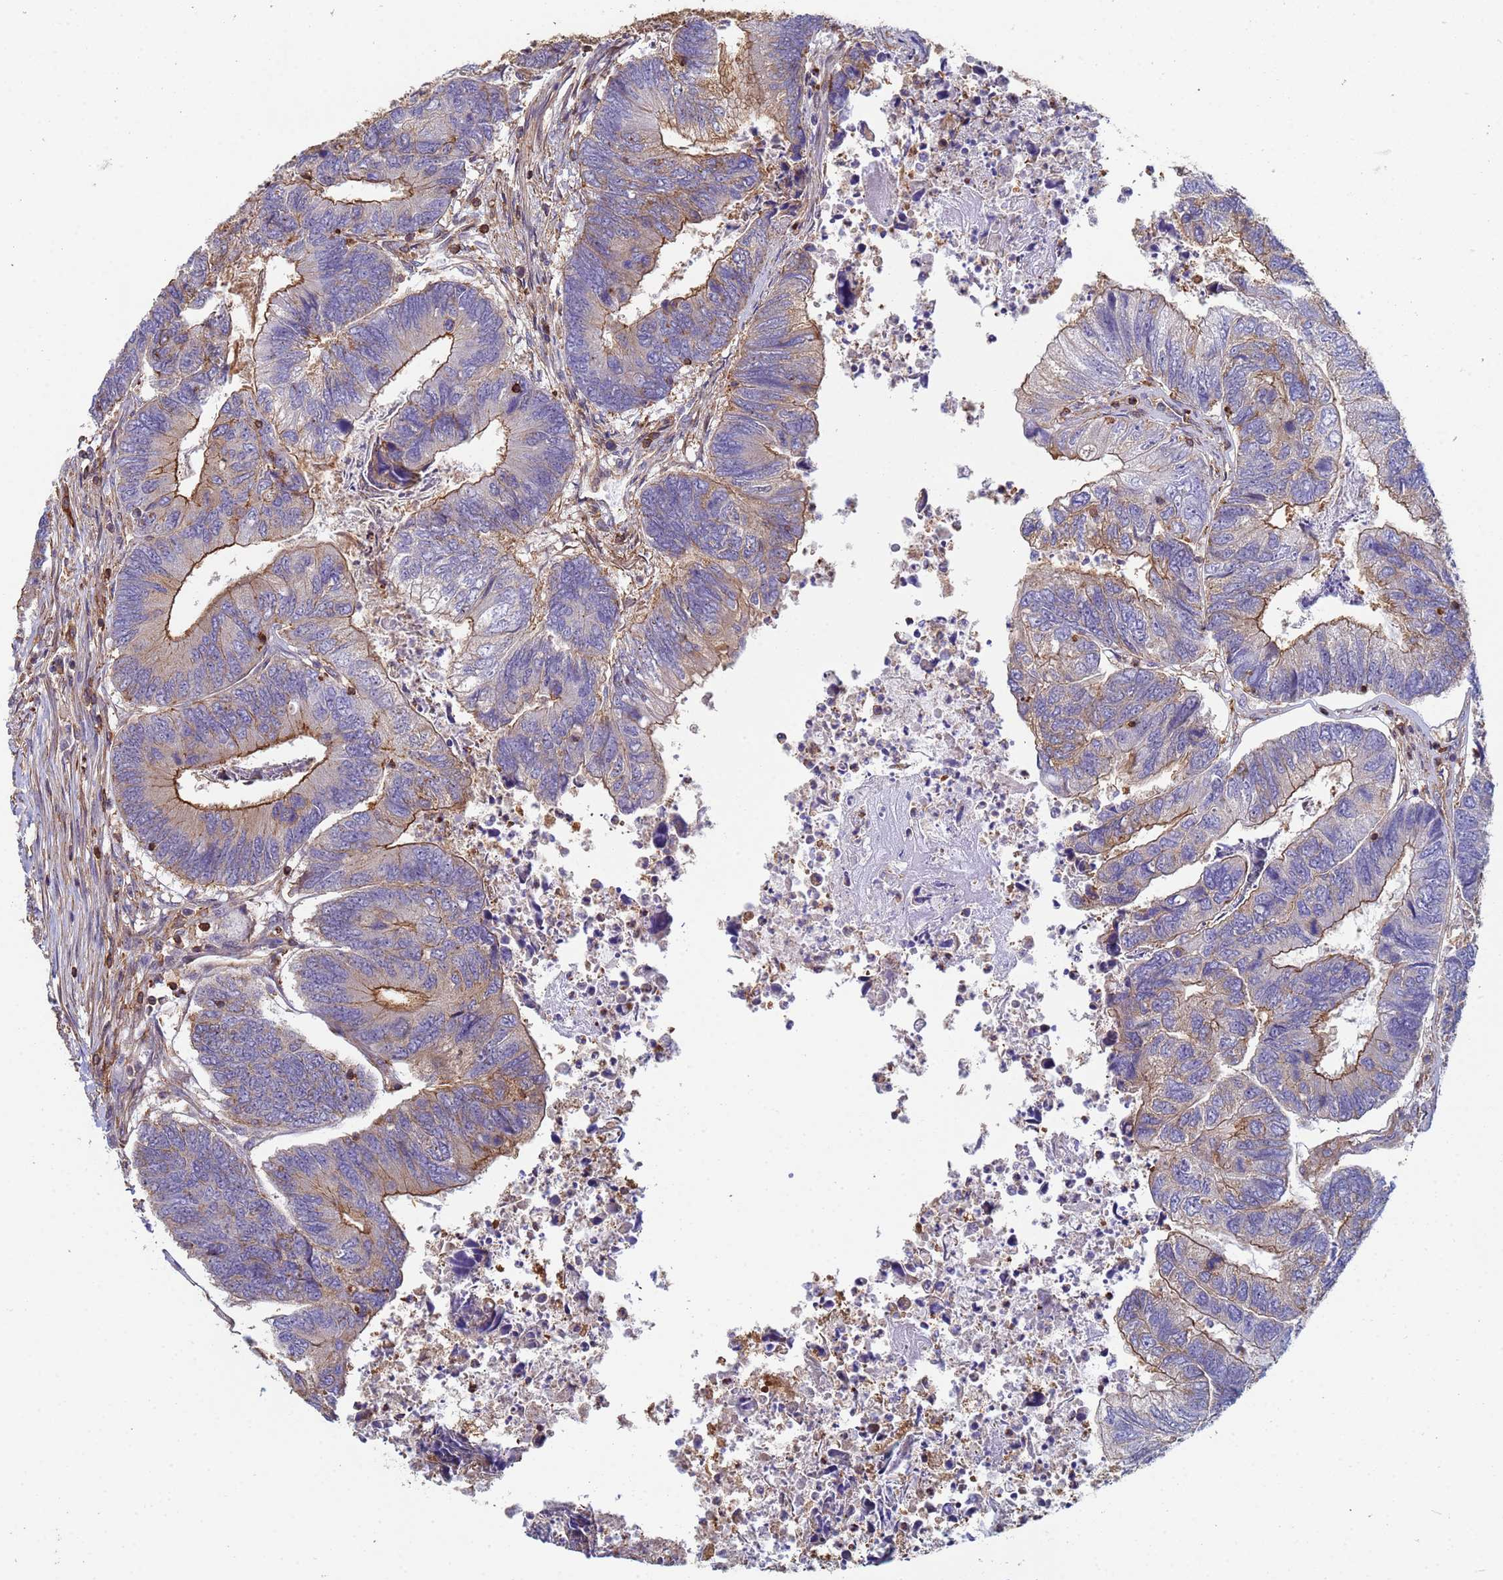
{"staining": {"intensity": "strong", "quantity": "25%-75%", "location": "cytoplasmic/membranous"}, "tissue": "colorectal cancer", "cell_type": "Tumor cells", "image_type": "cancer", "snomed": [{"axis": "morphology", "description": "Adenocarcinoma, NOS"}, {"axis": "topography", "description": "Colon"}], "caption": "Adenocarcinoma (colorectal) stained with a brown dye reveals strong cytoplasmic/membranous positive positivity in about 25%-75% of tumor cells.", "gene": "ZNG1B", "patient": {"sex": "female", "age": 67}}